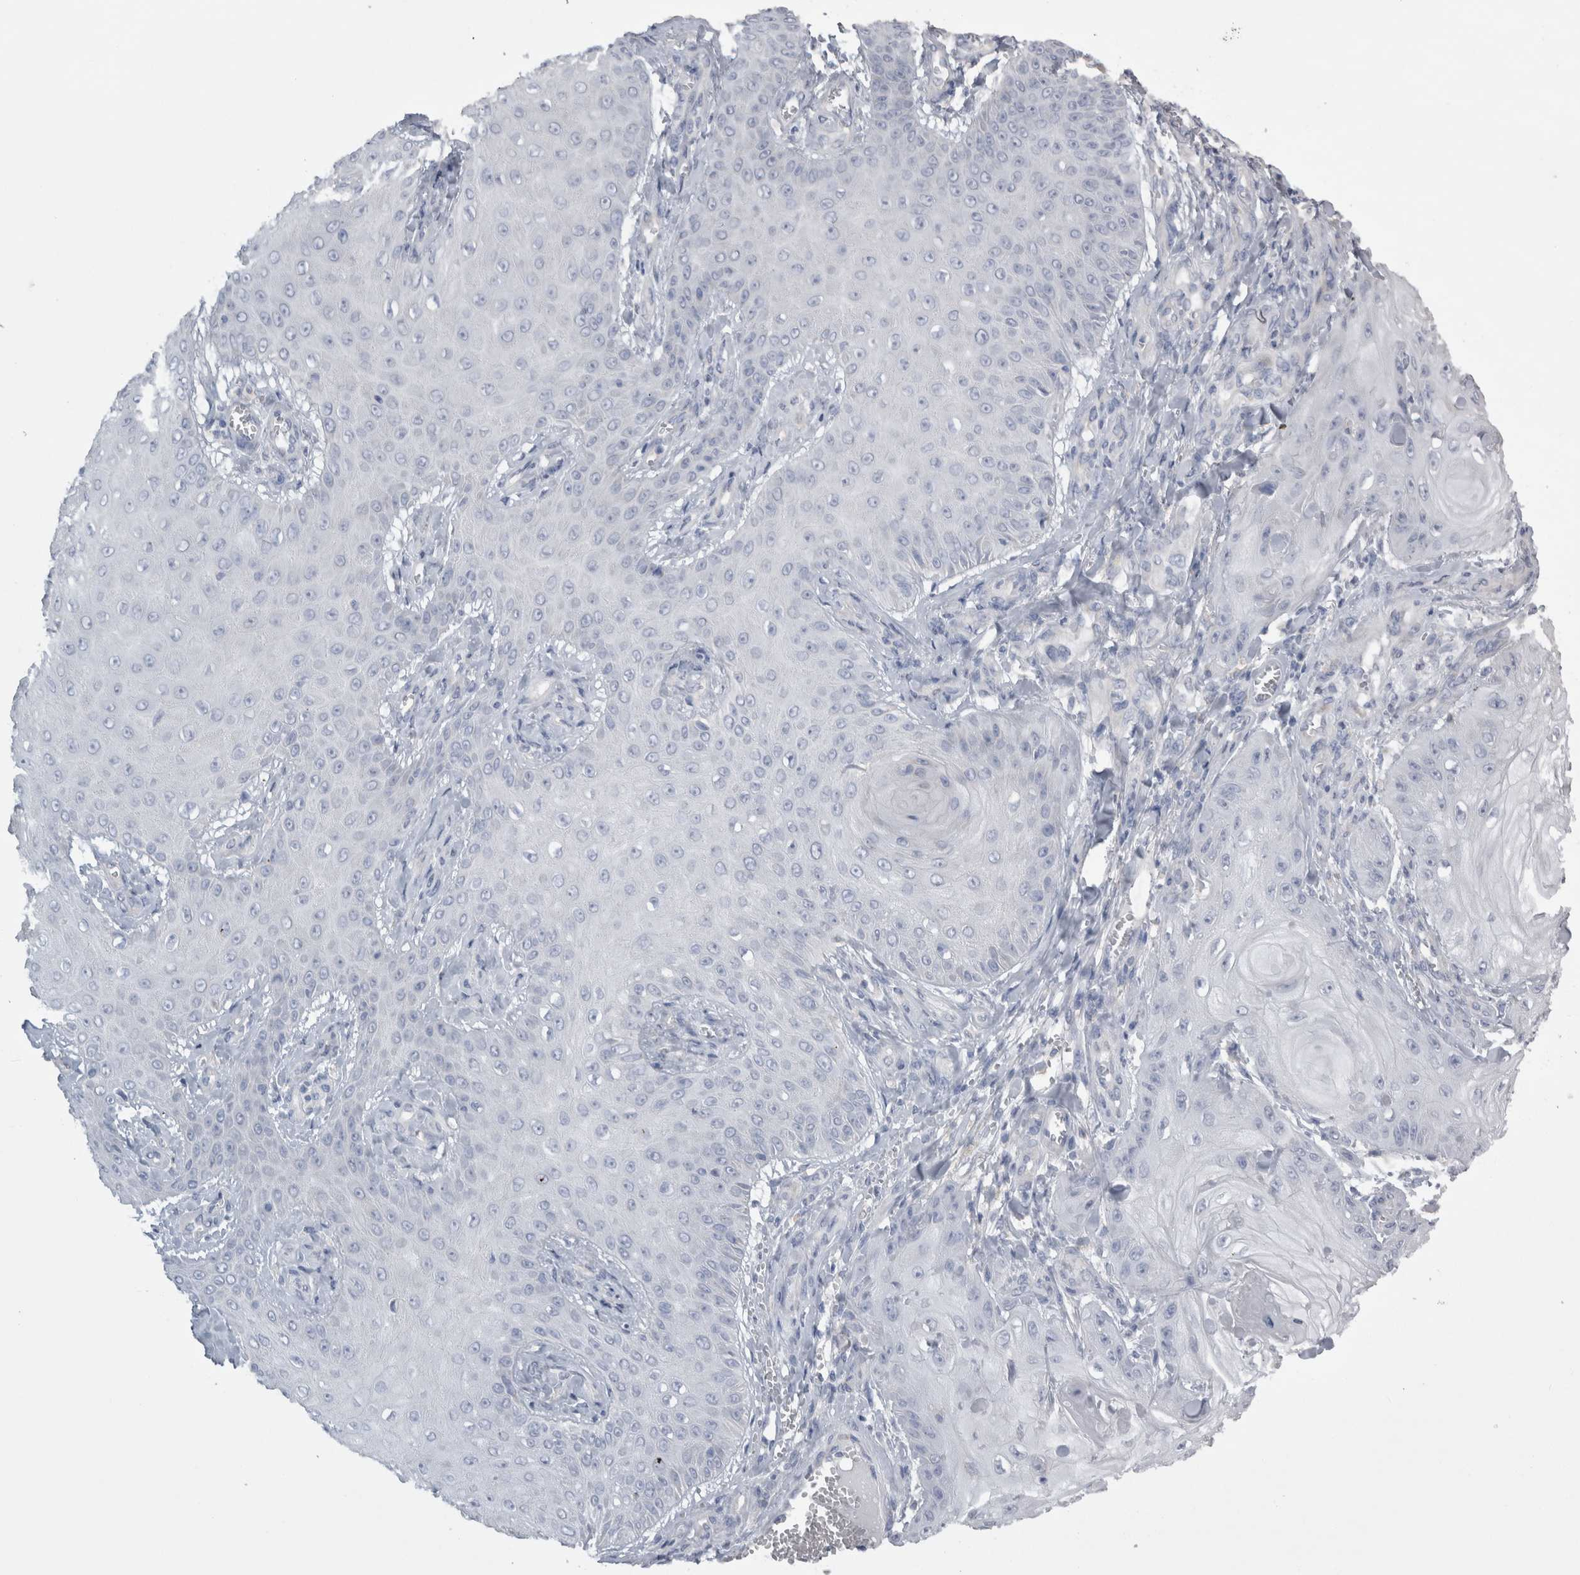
{"staining": {"intensity": "negative", "quantity": "none", "location": "none"}, "tissue": "skin cancer", "cell_type": "Tumor cells", "image_type": "cancer", "snomed": [{"axis": "morphology", "description": "Squamous cell carcinoma, NOS"}, {"axis": "topography", "description": "Skin"}], "caption": "Human squamous cell carcinoma (skin) stained for a protein using IHC demonstrates no expression in tumor cells.", "gene": "DHRS4", "patient": {"sex": "male", "age": 74}}